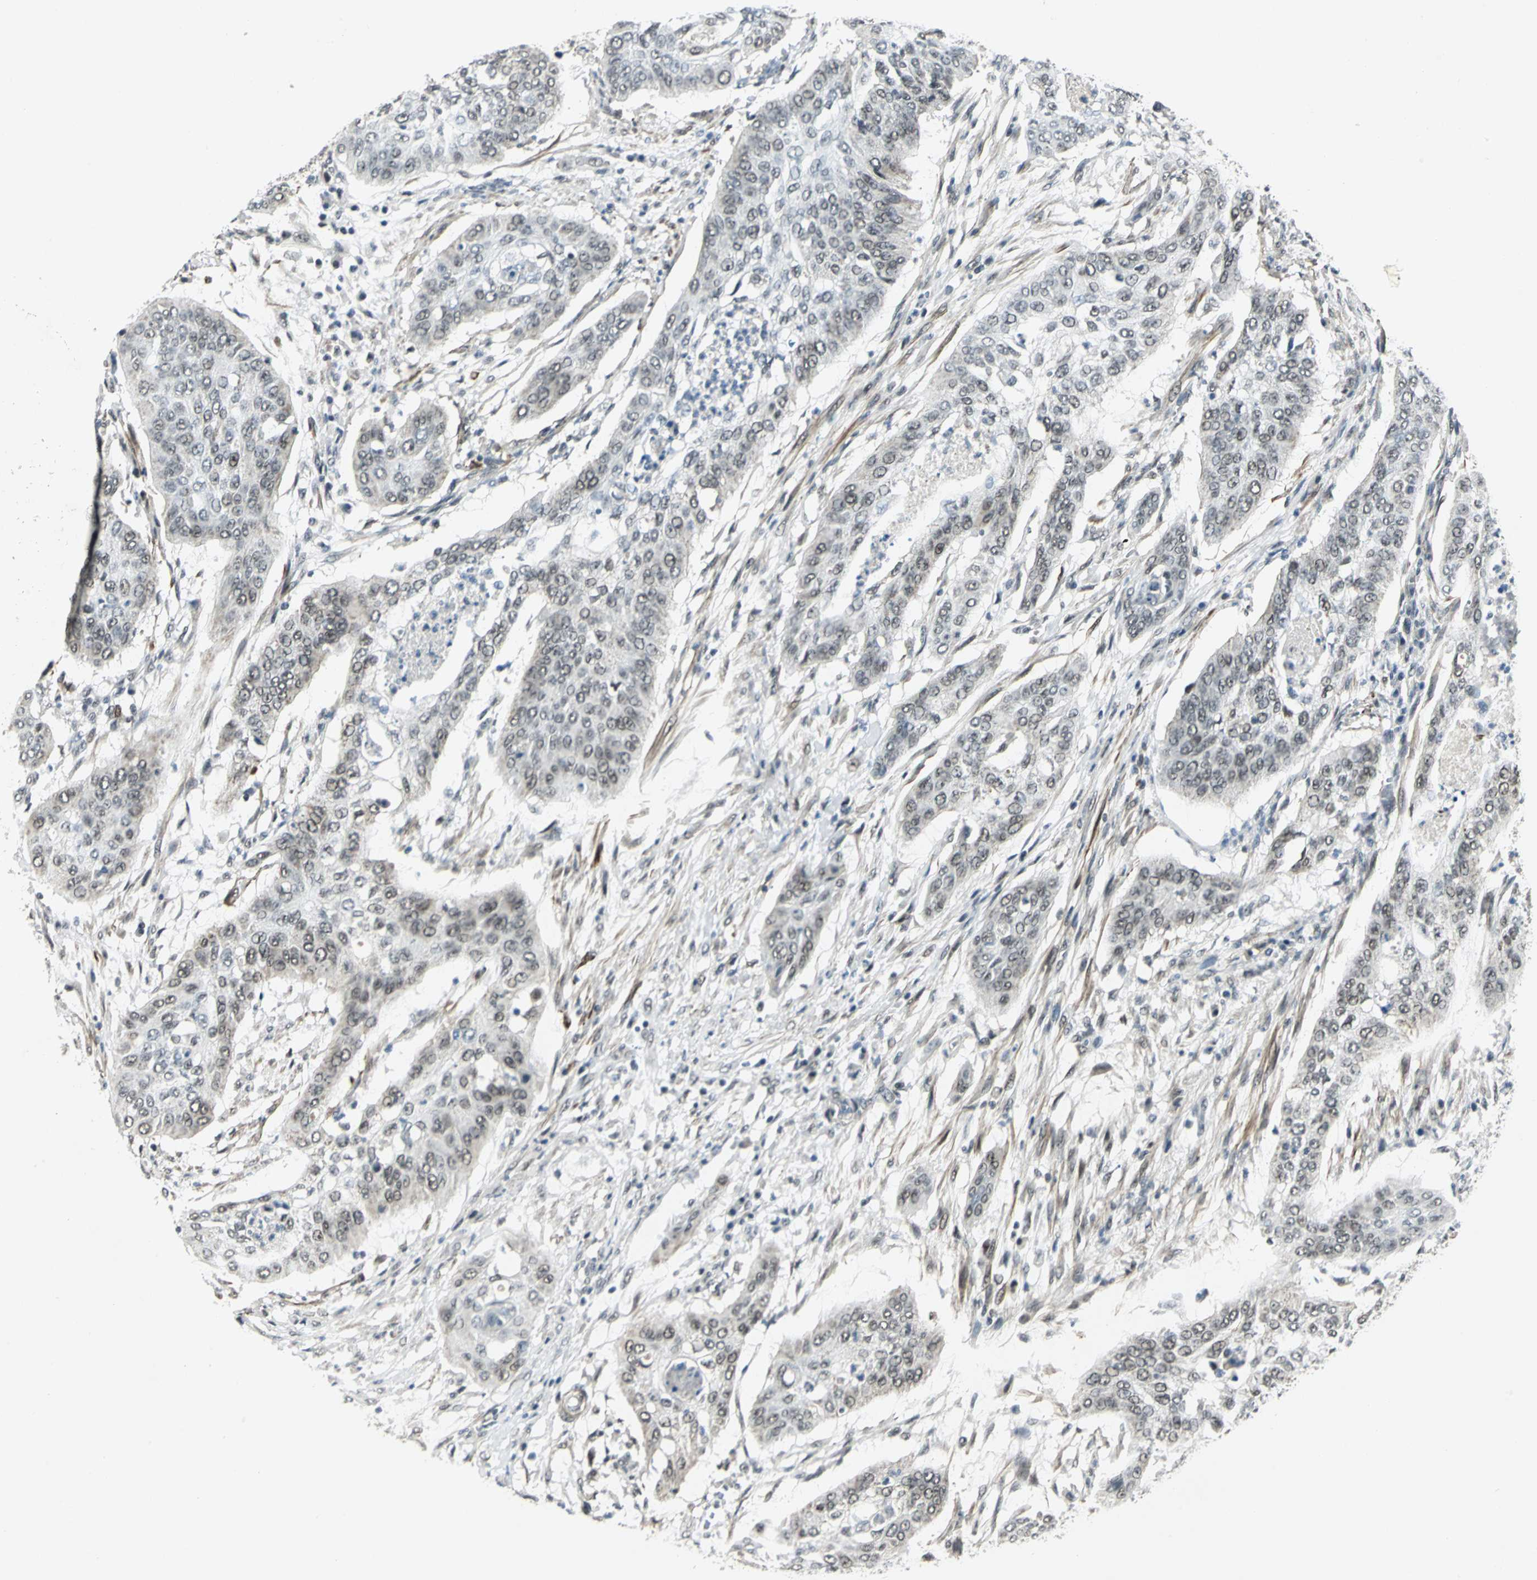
{"staining": {"intensity": "weak", "quantity": "<25%", "location": "cytoplasmic/membranous,nuclear"}, "tissue": "cervical cancer", "cell_type": "Tumor cells", "image_type": "cancer", "snomed": [{"axis": "morphology", "description": "Squamous cell carcinoma, NOS"}, {"axis": "topography", "description": "Cervix"}], "caption": "There is no significant expression in tumor cells of cervical cancer (squamous cell carcinoma).", "gene": "MTA1", "patient": {"sex": "female", "age": 39}}